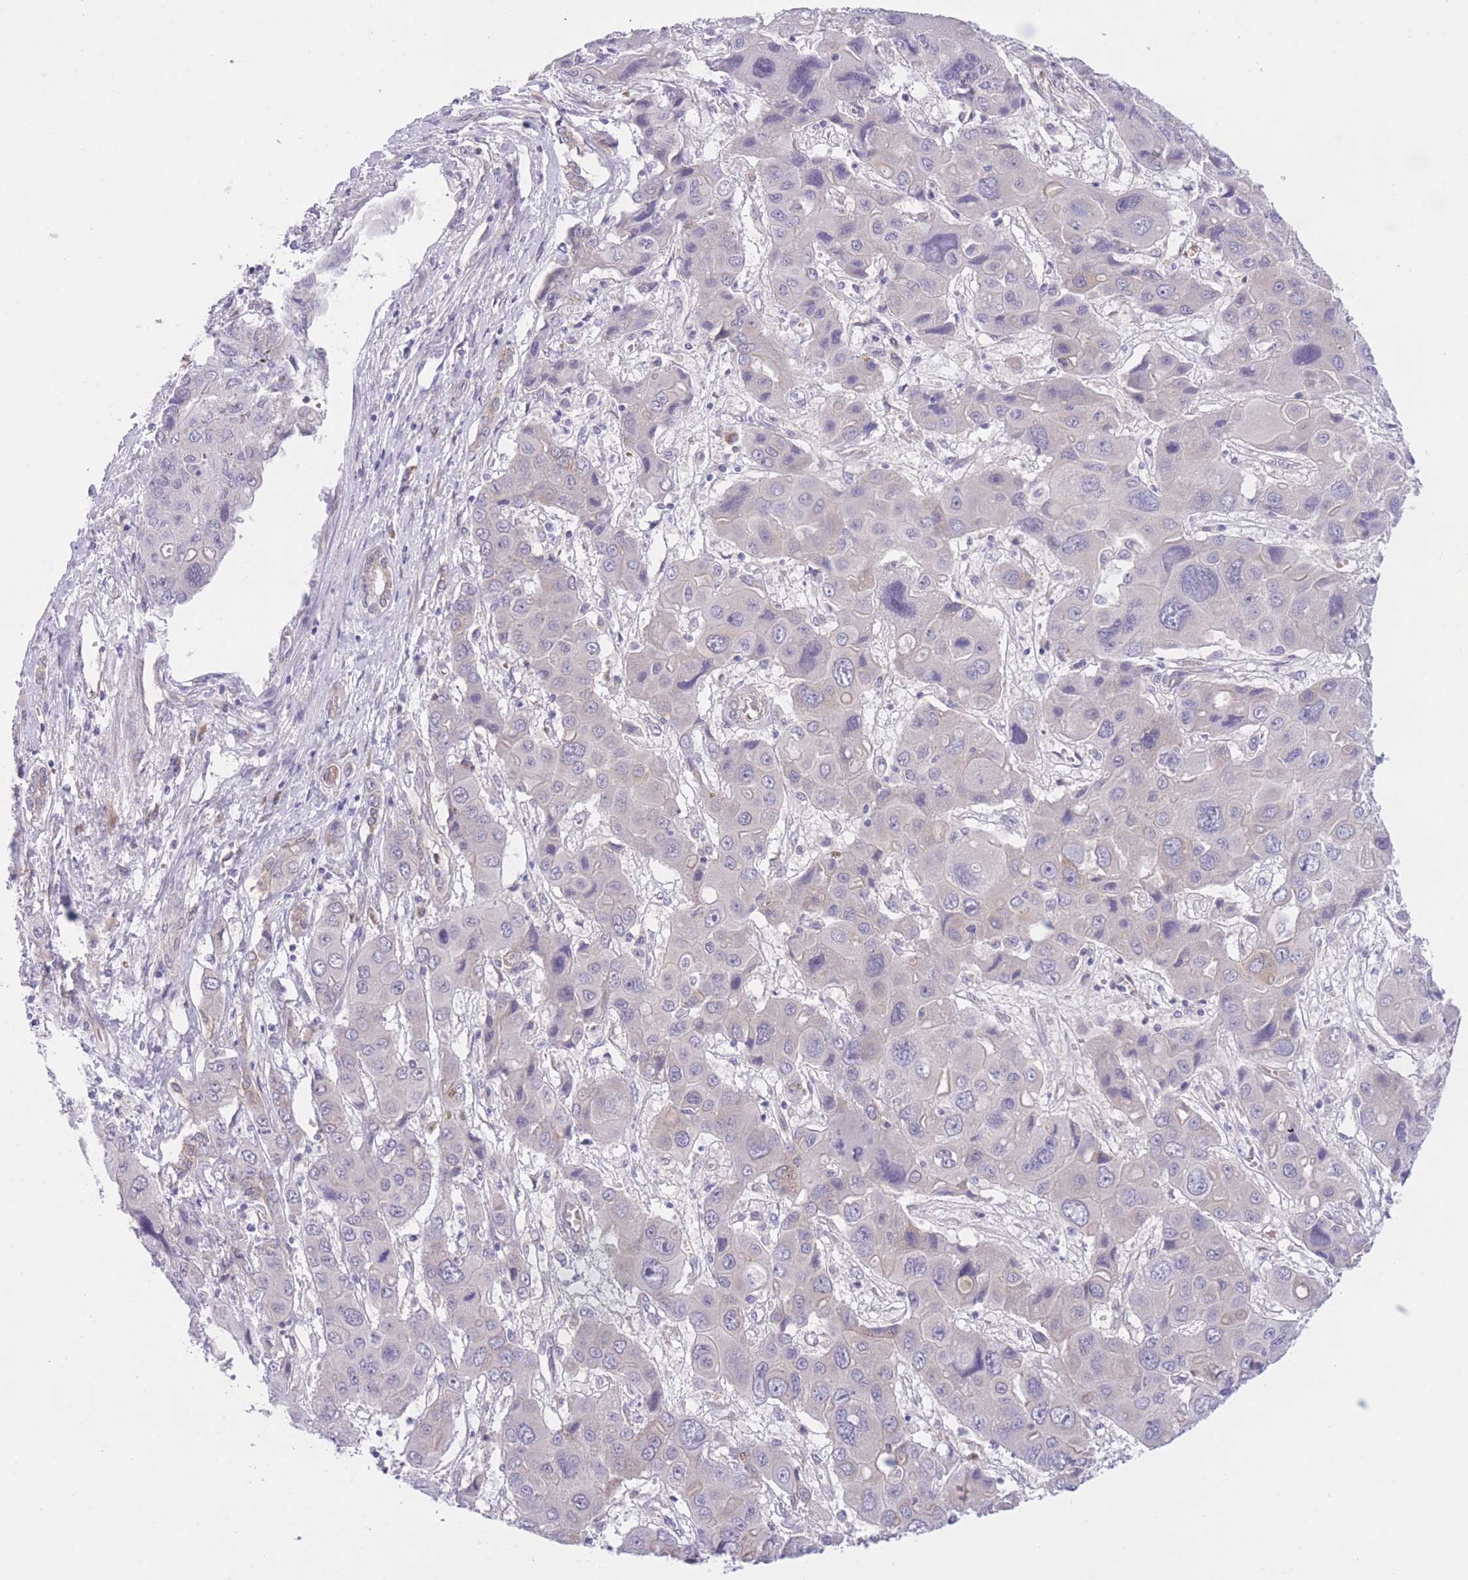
{"staining": {"intensity": "negative", "quantity": "none", "location": "none"}, "tissue": "liver cancer", "cell_type": "Tumor cells", "image_type": "cancer", "snomed": [{"axis": "morphology", "description": "Cholangiocarcinoma"}, {"axis": "topography", "description": "Liver"}], "caption": "Immunohistochemistry photomicrograph of neoplastic tissue: cholangiocarcinoma (liver) stained with DAB (3,3'-diaminobenzidine) exhibits no significant protein positivity in tumor cells.", "gene": "WWOX", "patient": {"sex": "male", "age": 67}}